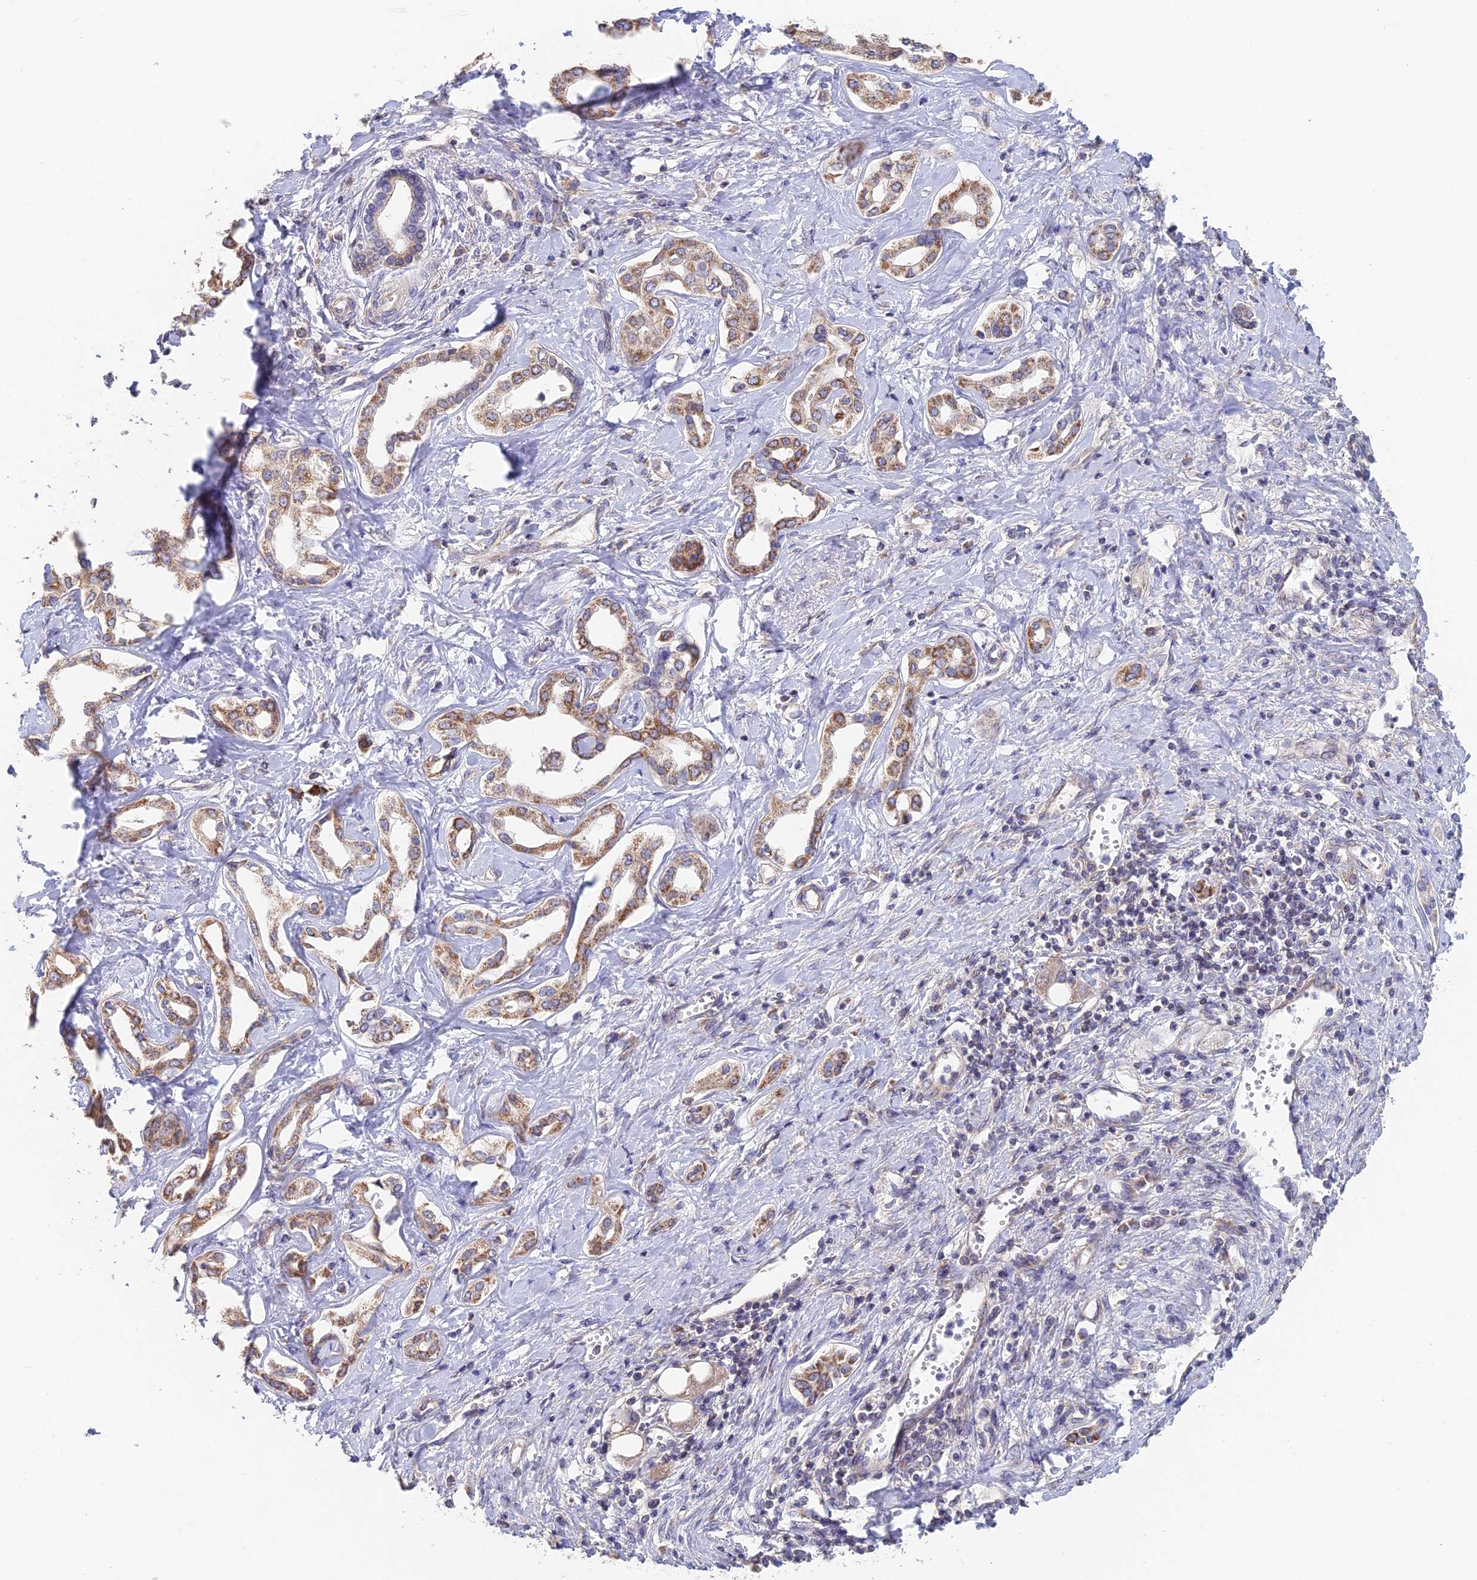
{"staining": {"intensity": "moderate", "quantity": ">75%", "location": "cytoplasmic/membranous"}, "tissue": "liver cancer", "cell_type": "Tumor cells", "image_type": "cancer", "snomed": [{"axis": "morphology", "description": "Cholangiocarcinoma"}, {"axis": "topography", "description": "Liver"}], "caption": "A medium amount of moderate cytoplasmic/membranous staining is present in approximately >75% of tumor cells in cholangiocarcinoma (liver) tissue. The staining was performed using DAB to visualize the protein expression in brown, while the nuclei were stained in blue with hematoxylin (Magnification: 20x).", "gene": "ECSIT", "patient": {"sex": "female", "age": 77}}